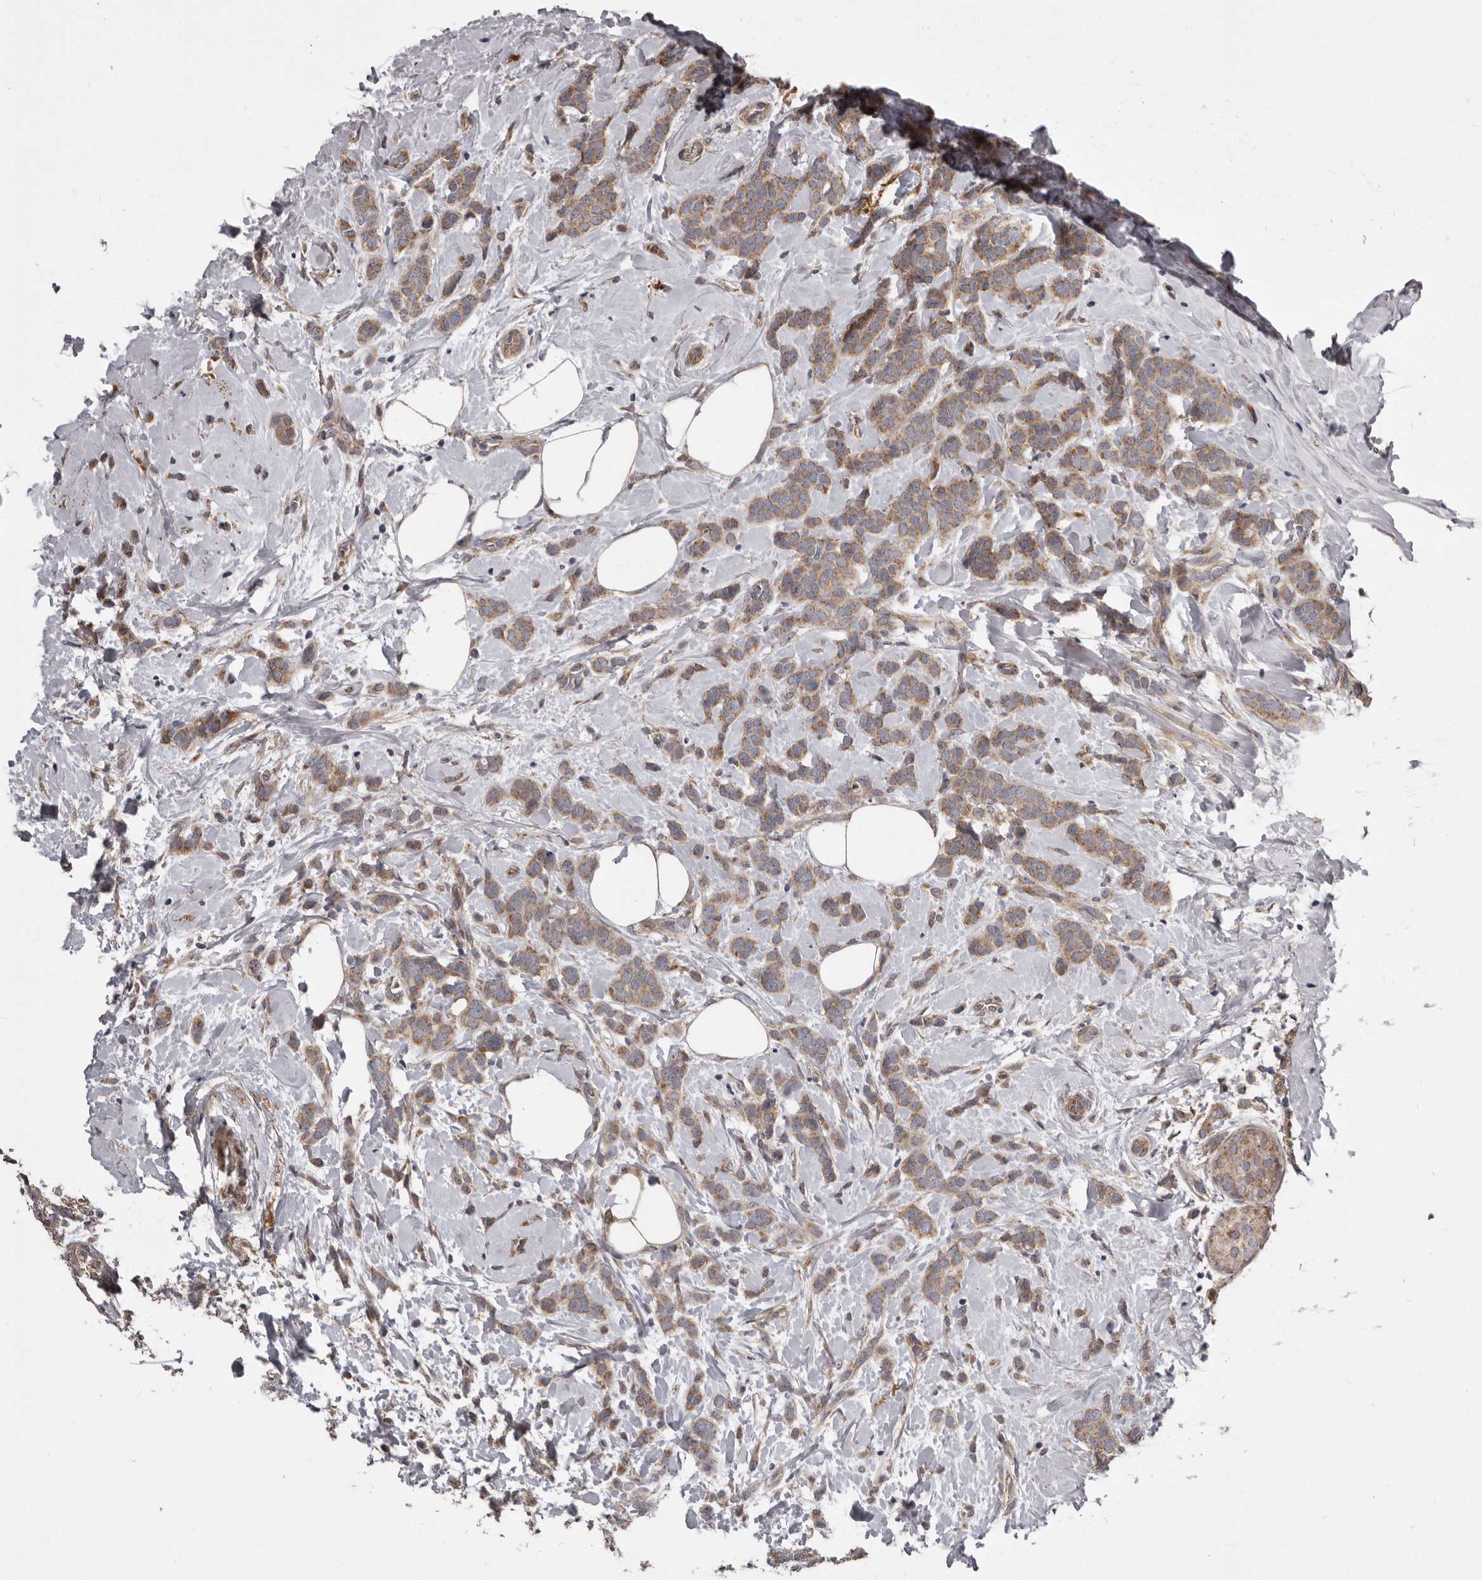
{"staining": {"intensity": "moderate", "quantity": ">75%", "location": "cytoplasmic/membranous"}, "tissue": "breast cancer", "cell_type": "Tumor cells", "image_type": "cancer", "snomed": [{"axis": "morphology", "description": "Lobular carcinoma, in situ"}, {"axis": "morphology", "description": "Lobular carcinoma"}, {"axis": "topography", "description": "Breast"}], "caption": "Immunohistochemistry of human breast lobular carcinoma demonstrates medium levels of moderate cytoplasmic/membranous expression in about >75% of tumor cells.", "gene": "ARMCX1", "patient": {"sex": "female", "age": 41}}